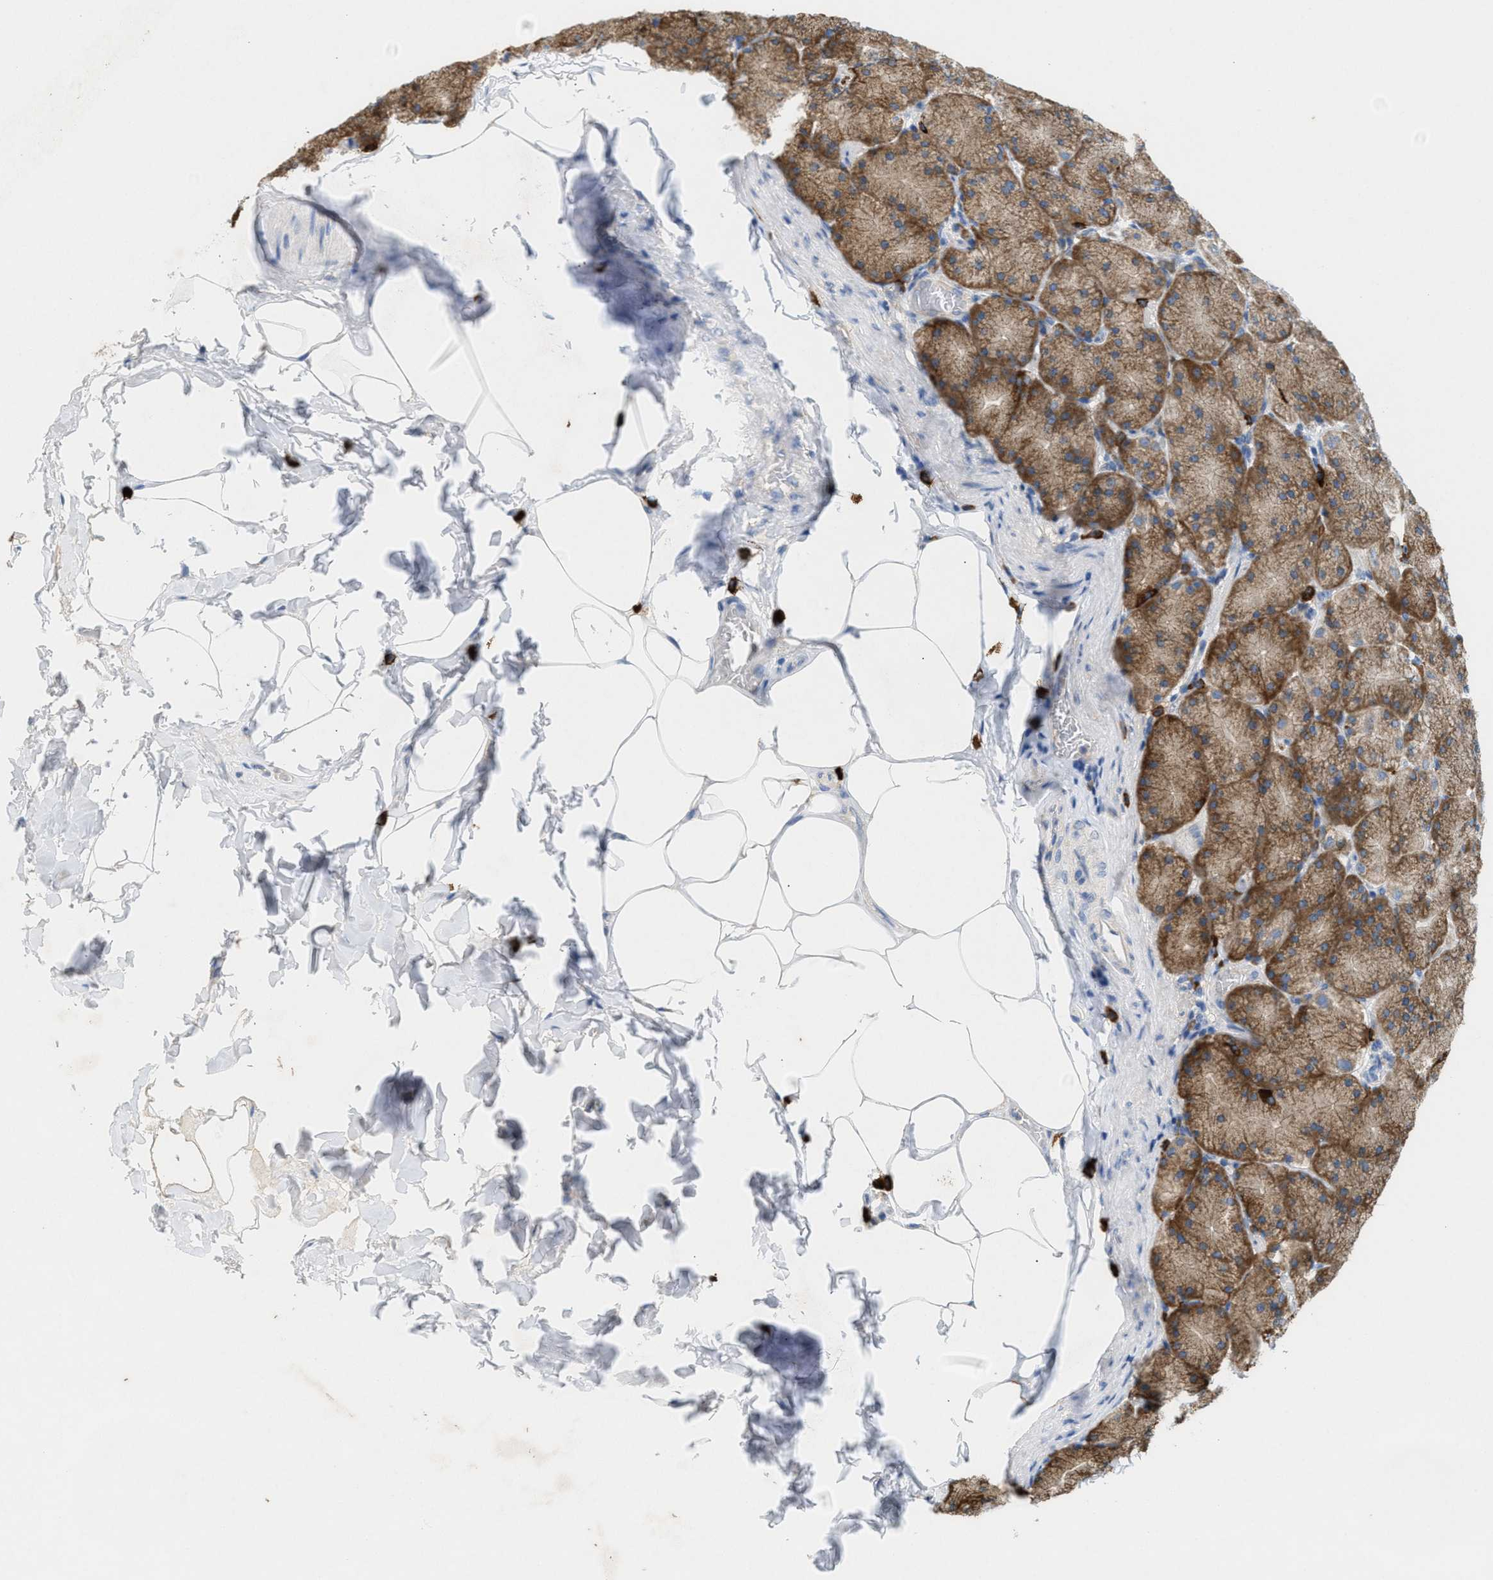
{"staining": {"intensity": "moderate", "quantity": ">75%", "location": "cytoplasmic/membranous"}, "tissue": "stomach", "cell_type": "Glandular cells", "image_type": "normal", "snomed": [{"axis": "morphology", "description": "Normal tissue, NOS"}, {"axis": "topography", "description": "Stomach, upper"}], "caption": "Human stomach stained with a brown dye shows moderate cytoplasmic/membranous positive positivity in approximately >75% of glandular cells.", "gene": "DYNC2I1", "patient": {"sex": "female", "age": 56}}